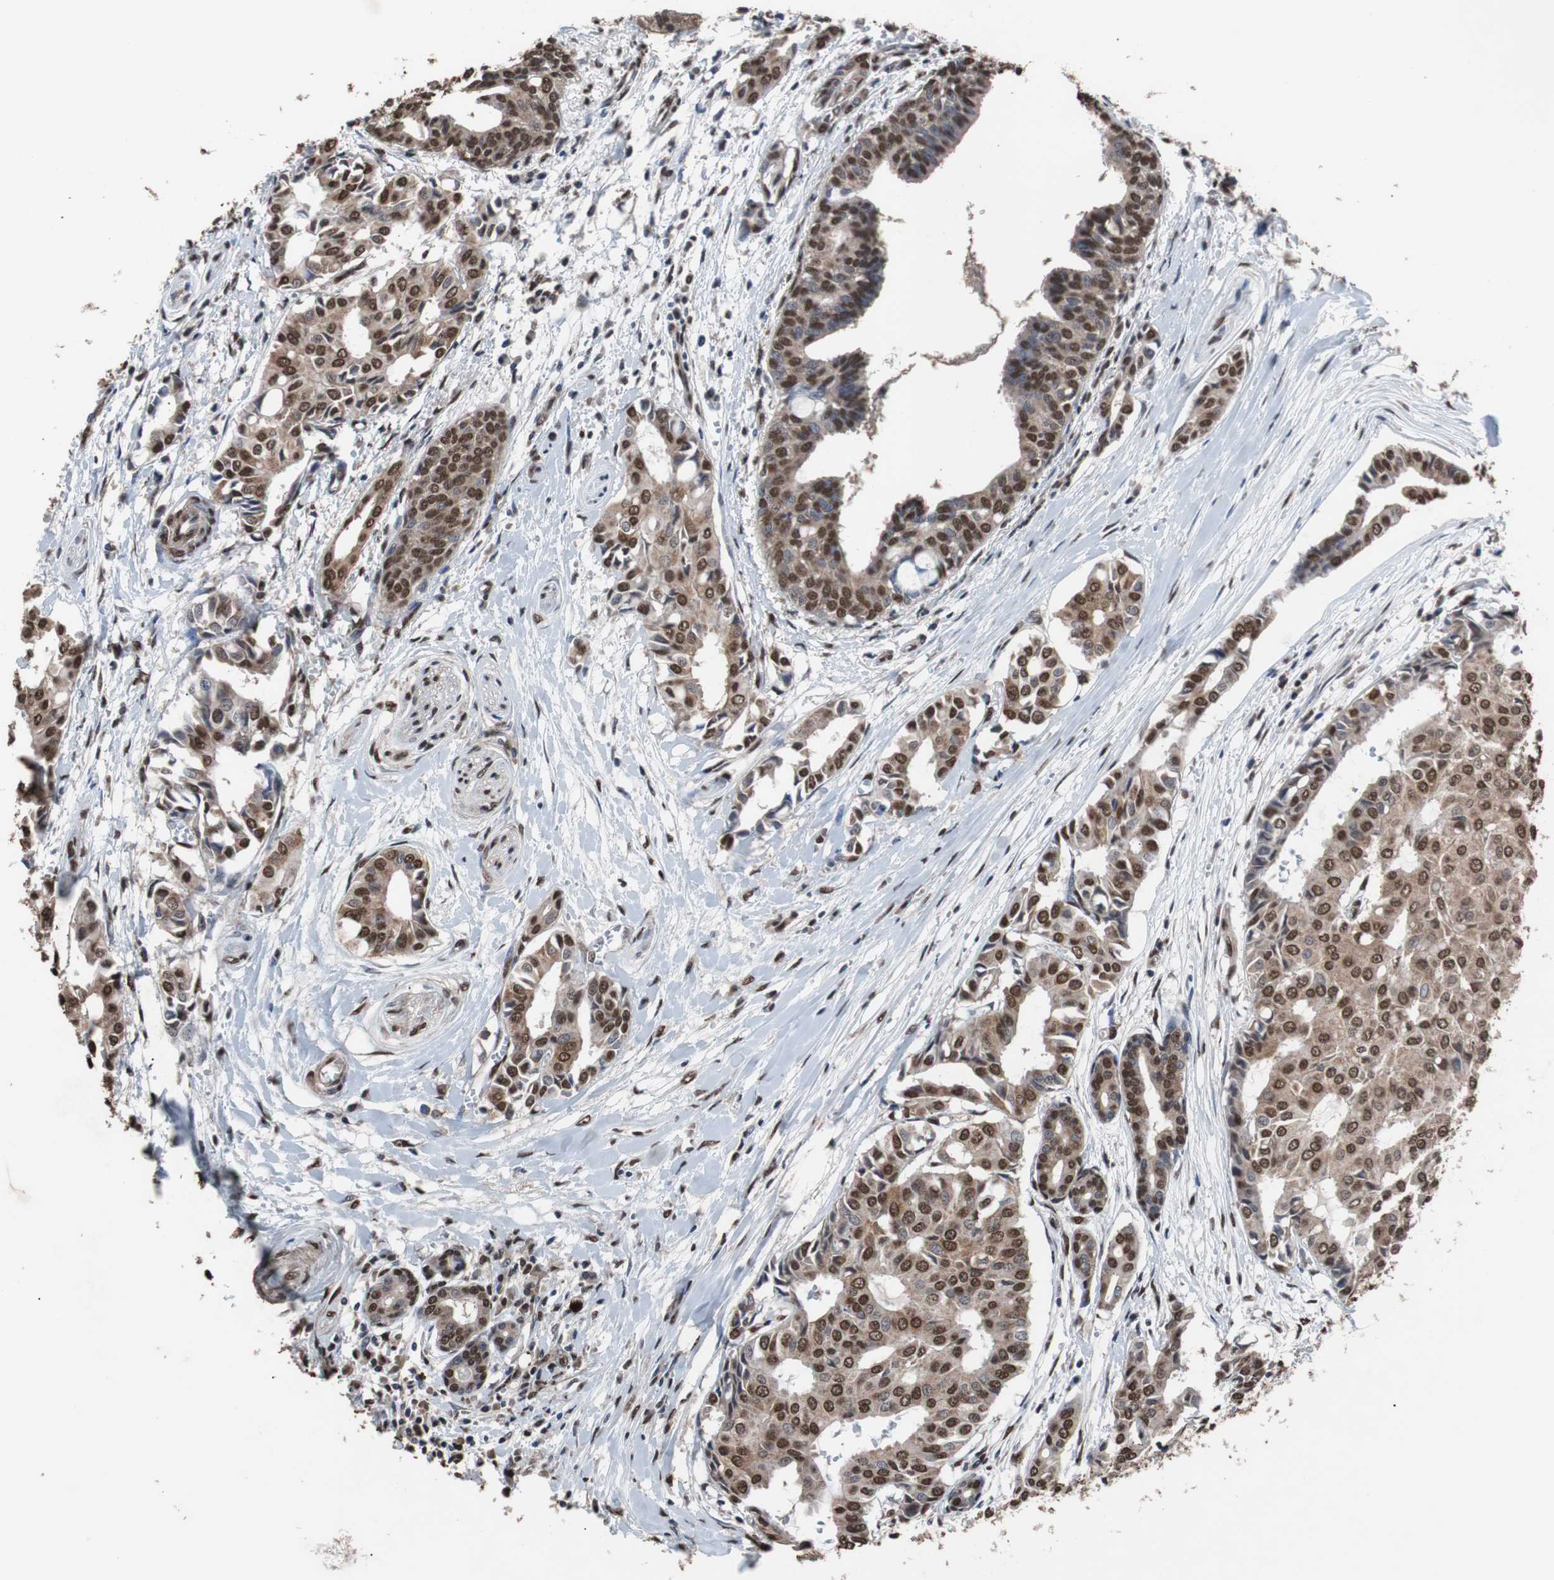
{"staining": {"intensity": "moderate", "quantity": ">75%", "location": "cytoplasmic/membranous,nuclear"}, "tissue": "head and neck cancer", "cell_type": "Tumor cells", "image_type": "cancer", "snomed": [{"axis": "morphology", "description": "Adenocarcinoma, NOS"}, {"axis": "topography", "description": "Salivary gland"}, {"axis": "topography", "description": "Head-Neck"}], "caption": "A histopathology image showing moderate cytoplasmic/membranous and nuclear positivity in approximately >75% of tumor cells in head and neck cancer (adenocarcinoma), as visualized by brown immunohistochemical staining.", "gene": "MED27", "patient": {"sex": "female", "age": 59}}